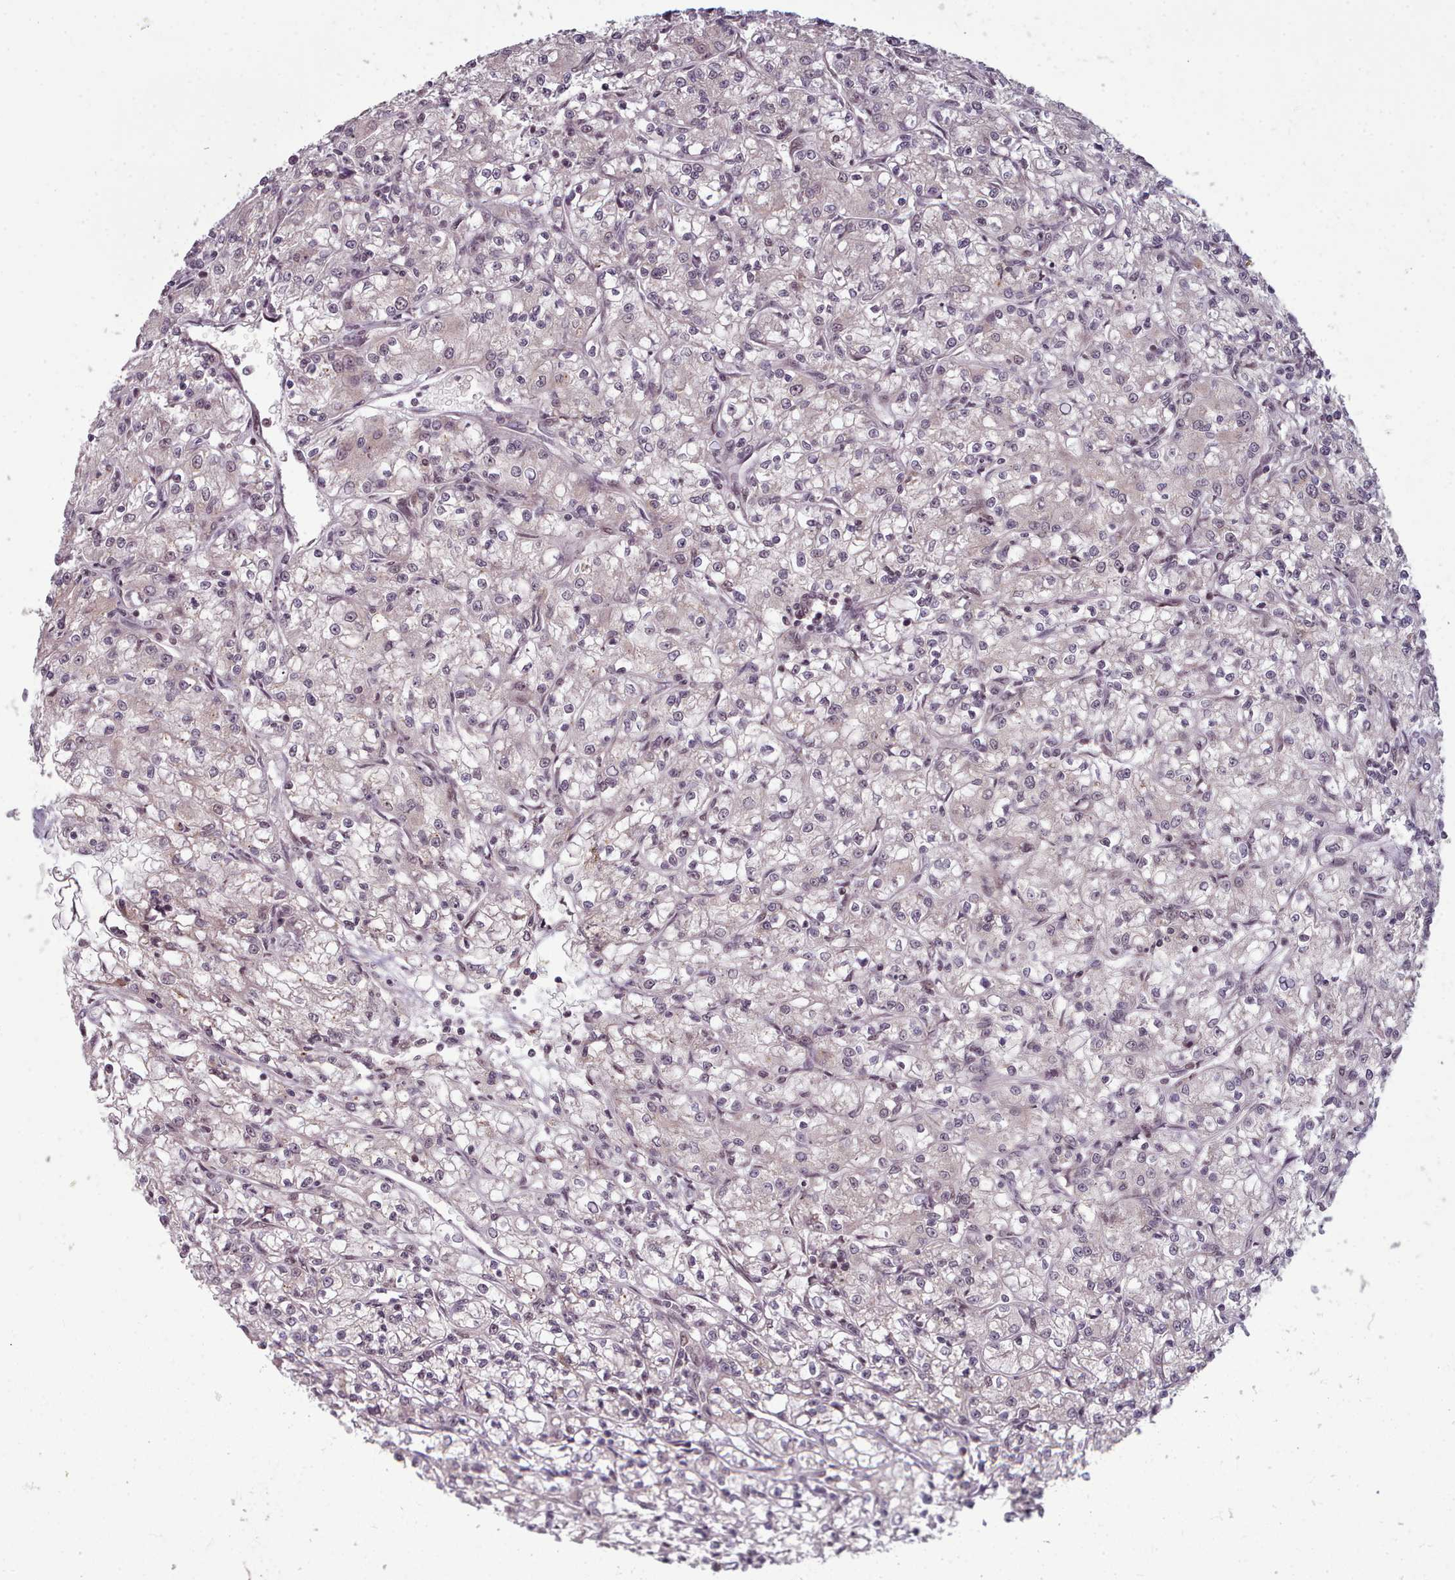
{"staining": {"intensity": "negative", "quantity": "none", "location": "none"}, "tissue": "renal cancer", "cell_type": "Tumor cells", "image_type": "cancer", "snomed": [{"axis": "morphology", "description": "Adenocarcinoma, NOS"}, {"axis": "topography", "description": "Kidney"}], "caption": "The image reveals no staining of tumor cells in renal cancer. (DAB immunohistochemistry (IHC) visualized using brightfield microscopy, high magnification).", "gene": "DHX8", "patient": {"sex": "female", "age": 59}}